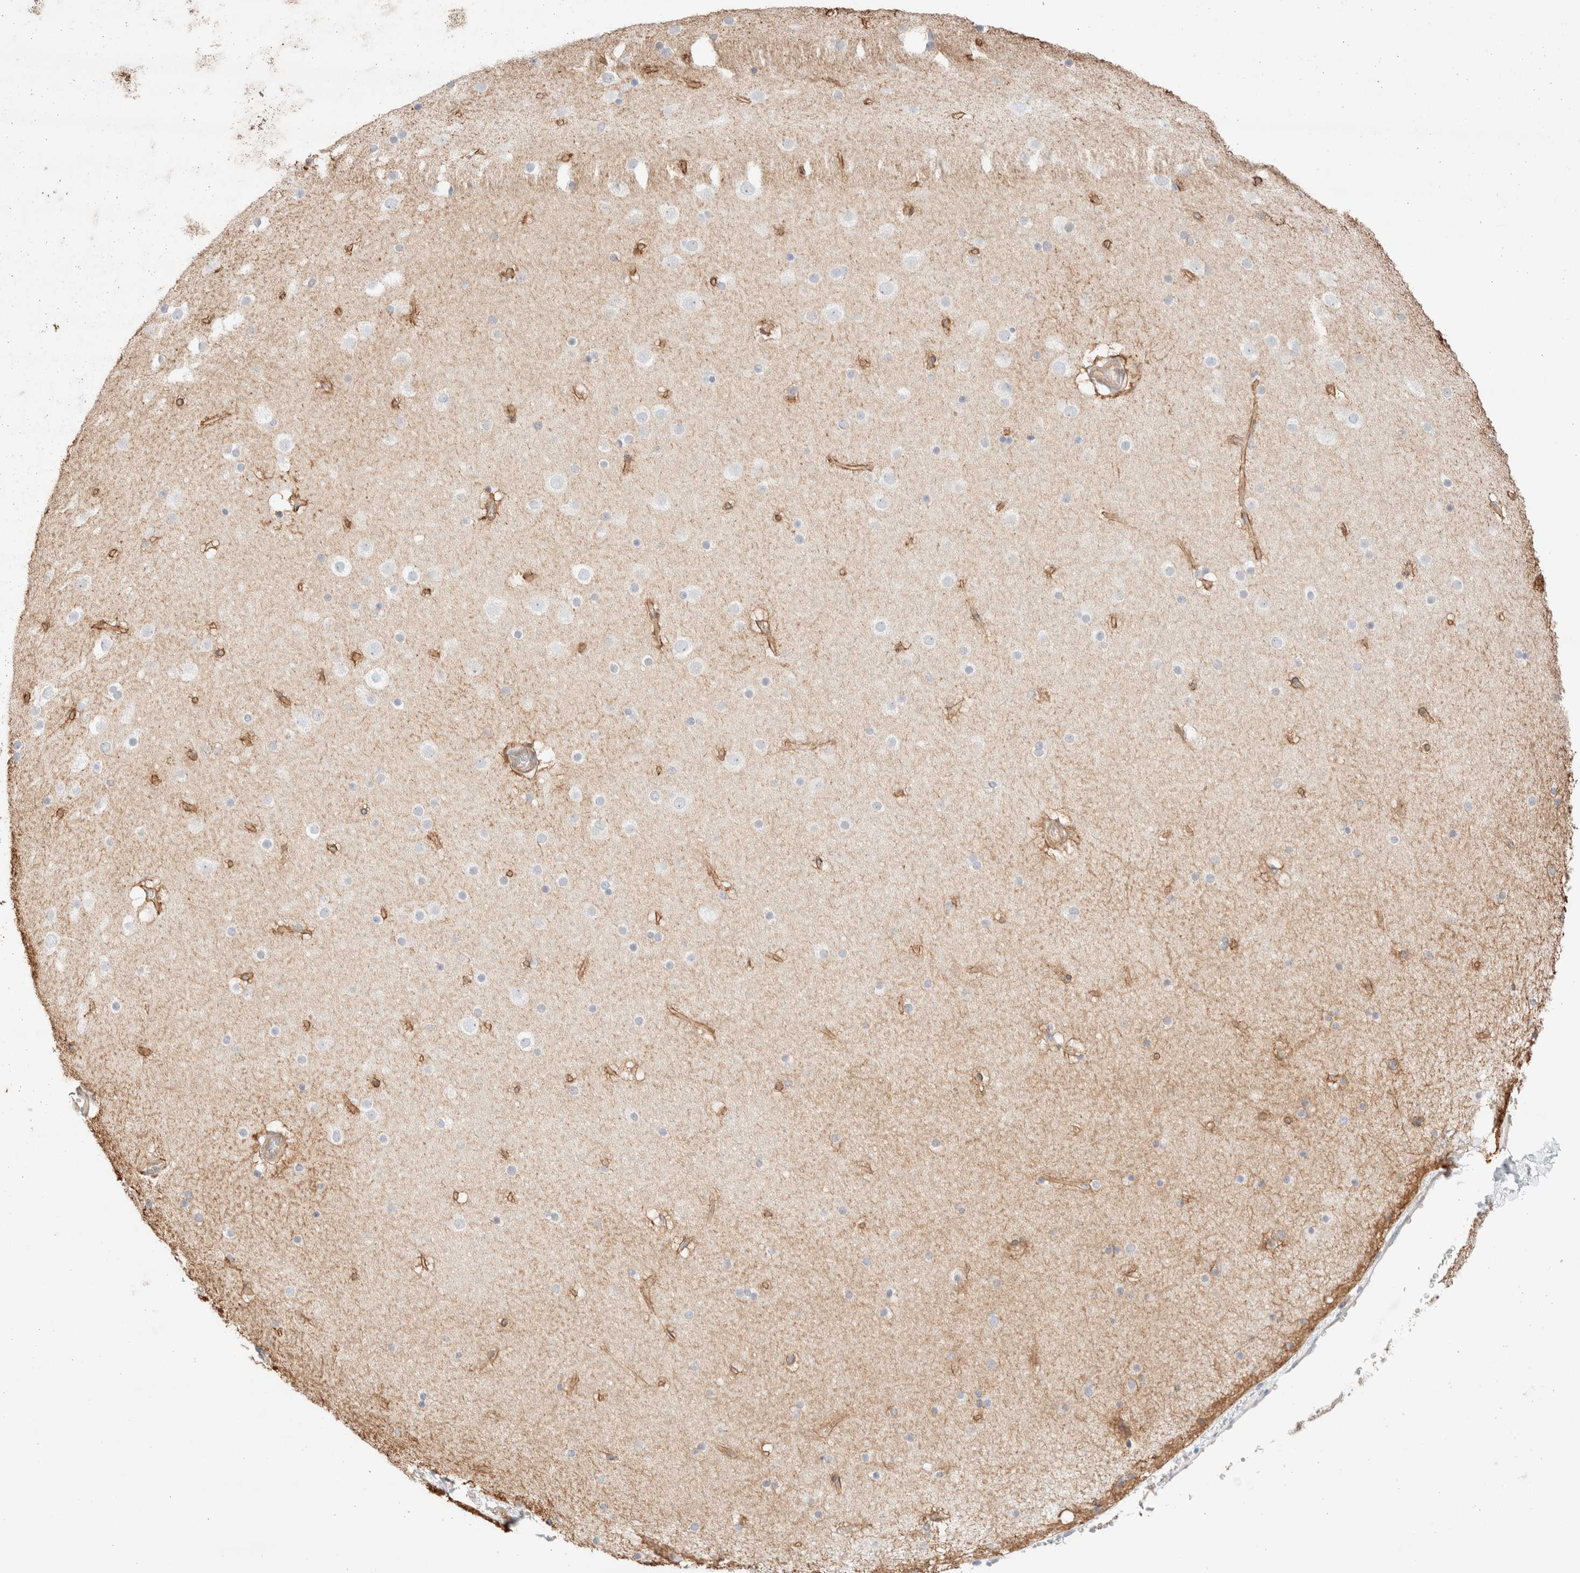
{"staining": {"intensity": "weak", "quantity": ">75%", "location": "cytoplasmic/membranous"}, "tissue": "cerebral cortex", "cell_type": "Endothelial cells", "image_type": "normal", "snomed": [{"axis": "morphology", "description": "Normal tissue, NOS"}, {"axis": "topography", "description": "Cerebral cortex"}], "caption": "The immunohistochemical stain shows weak cytoplasmic/membranous positivity in endothelial cells of normal cerebral cortex.", "gene": "NIBAN2", "patient": {"sex": "male", "age": 57}}